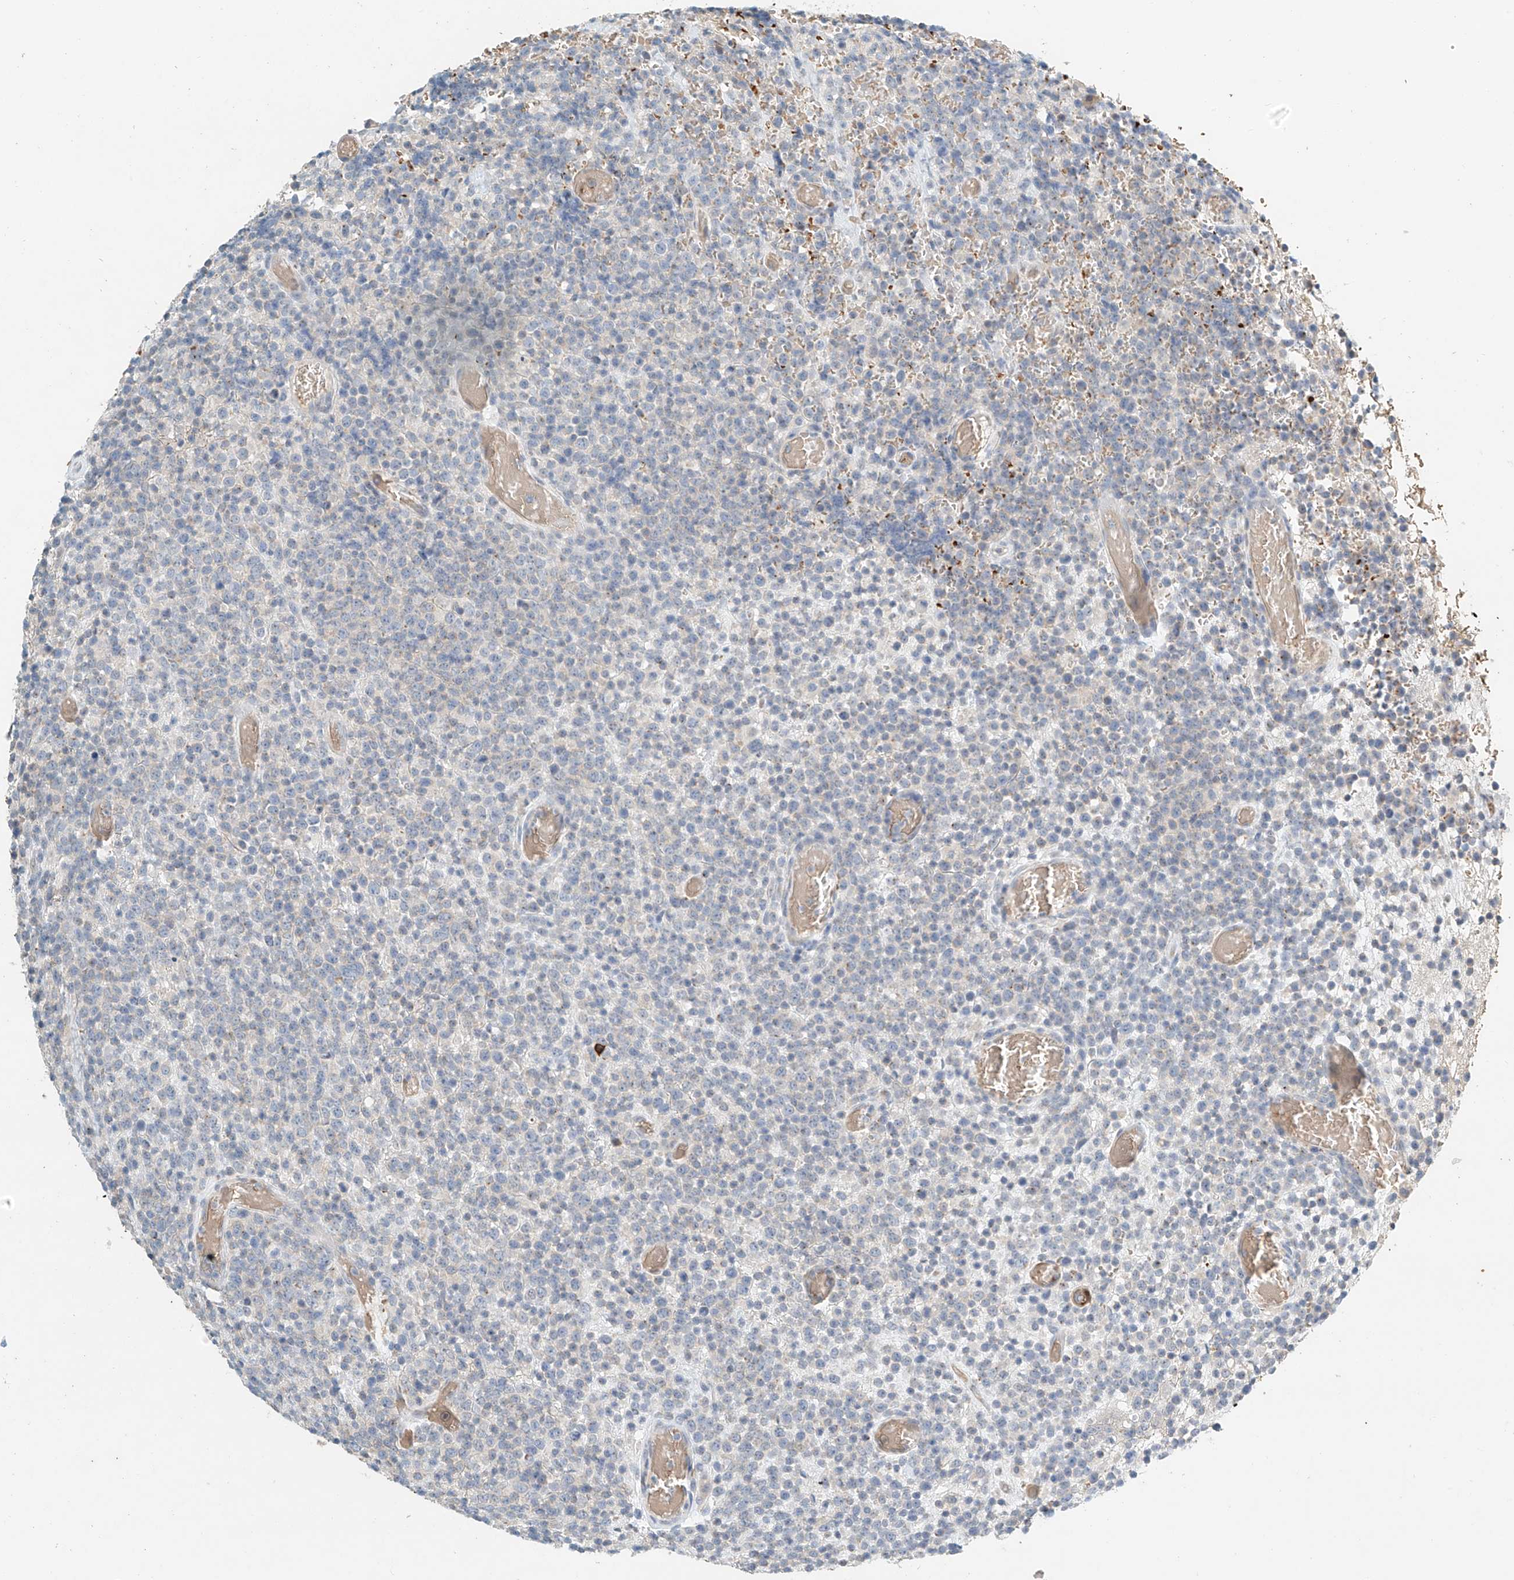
{"staining": {"intensity": "negative", "quantity": "none", "location": "none"}, "tissue": "lymphoma", "cell_type": "Tumor cells", "image_type": "cancer", "snomed": [{"axis": "morphology", "description": "Malignant lymphoma, non-Hodgkin's type, High grade"}, {"axis": "topography", "description": "Colon"}], "caption": "This micrograph is of lymphoma stained with IHC to label a protein in brown with the nuclei are counter-stained blue. There is no positivity in tumor cells. (DAB immunohistochemistry (IHC) visualized using brightfield microscopy, high magnification).", "gene": "RCAN3", "patient": {"sex": "female", "age": 53}}